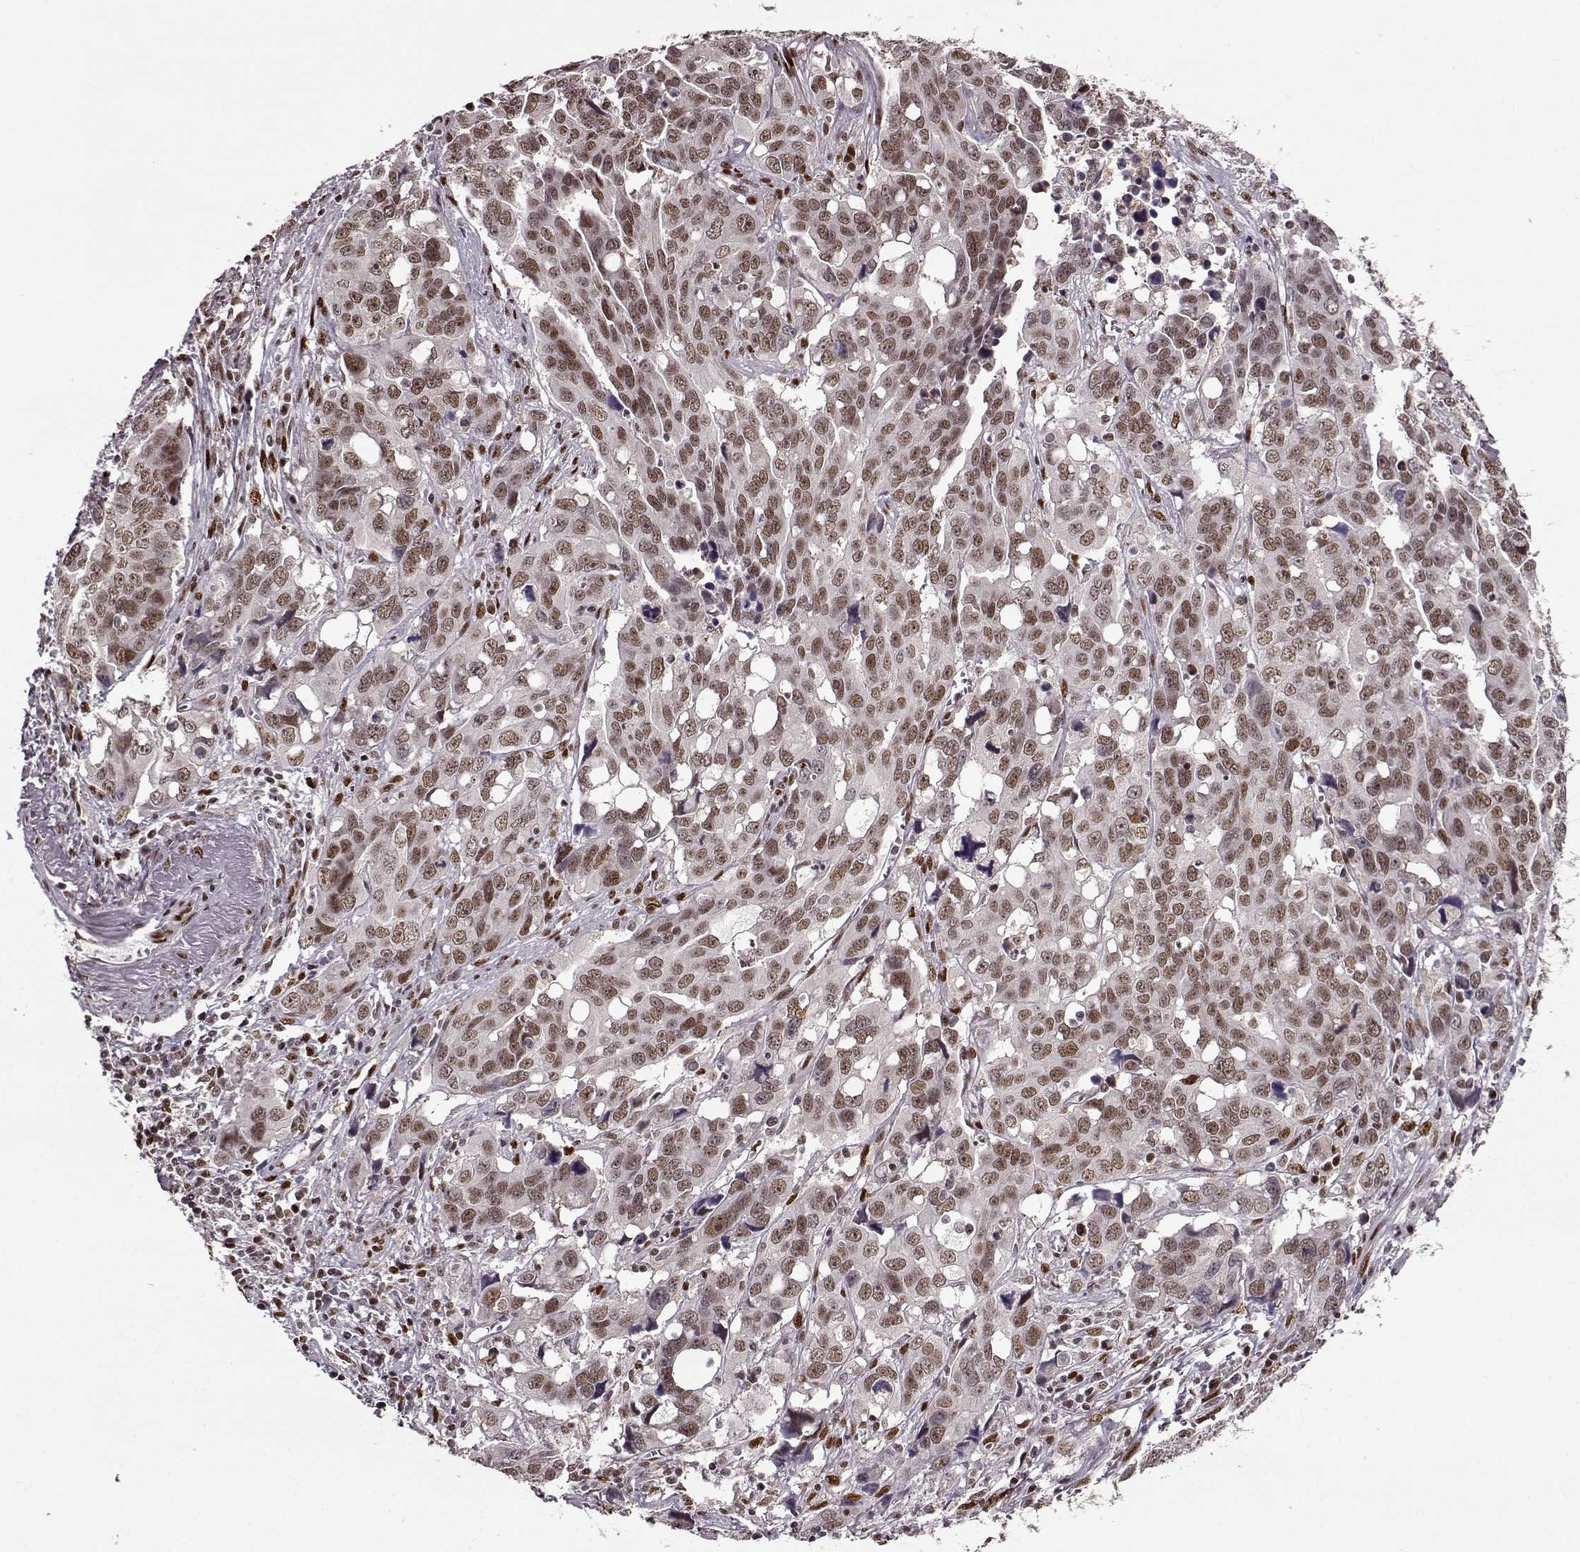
{"staining": {"intensity": "moderate", "quantity": ">75%", "location": "nuclear"}, "tissue": "ovarian cancer", "cell_type": "Tumor cells", "image_type": "cancer", "snomed": [{"axis": "morphology", "description": "Carcinoma, endometroid"}, {"axis": "topography", "description": "Ovary"}], "caption": "The image reveals a brown stain indicating the presence of a protein in the nuclear of tumor cells in endometroid carcinoma (ovarian). (Stains: DAB in brown, nuclei in blue, Microscopy: brightfield microscopy at high magnification).", "gene": "FTO", "patient": {"sex": "female", "age": 78}}